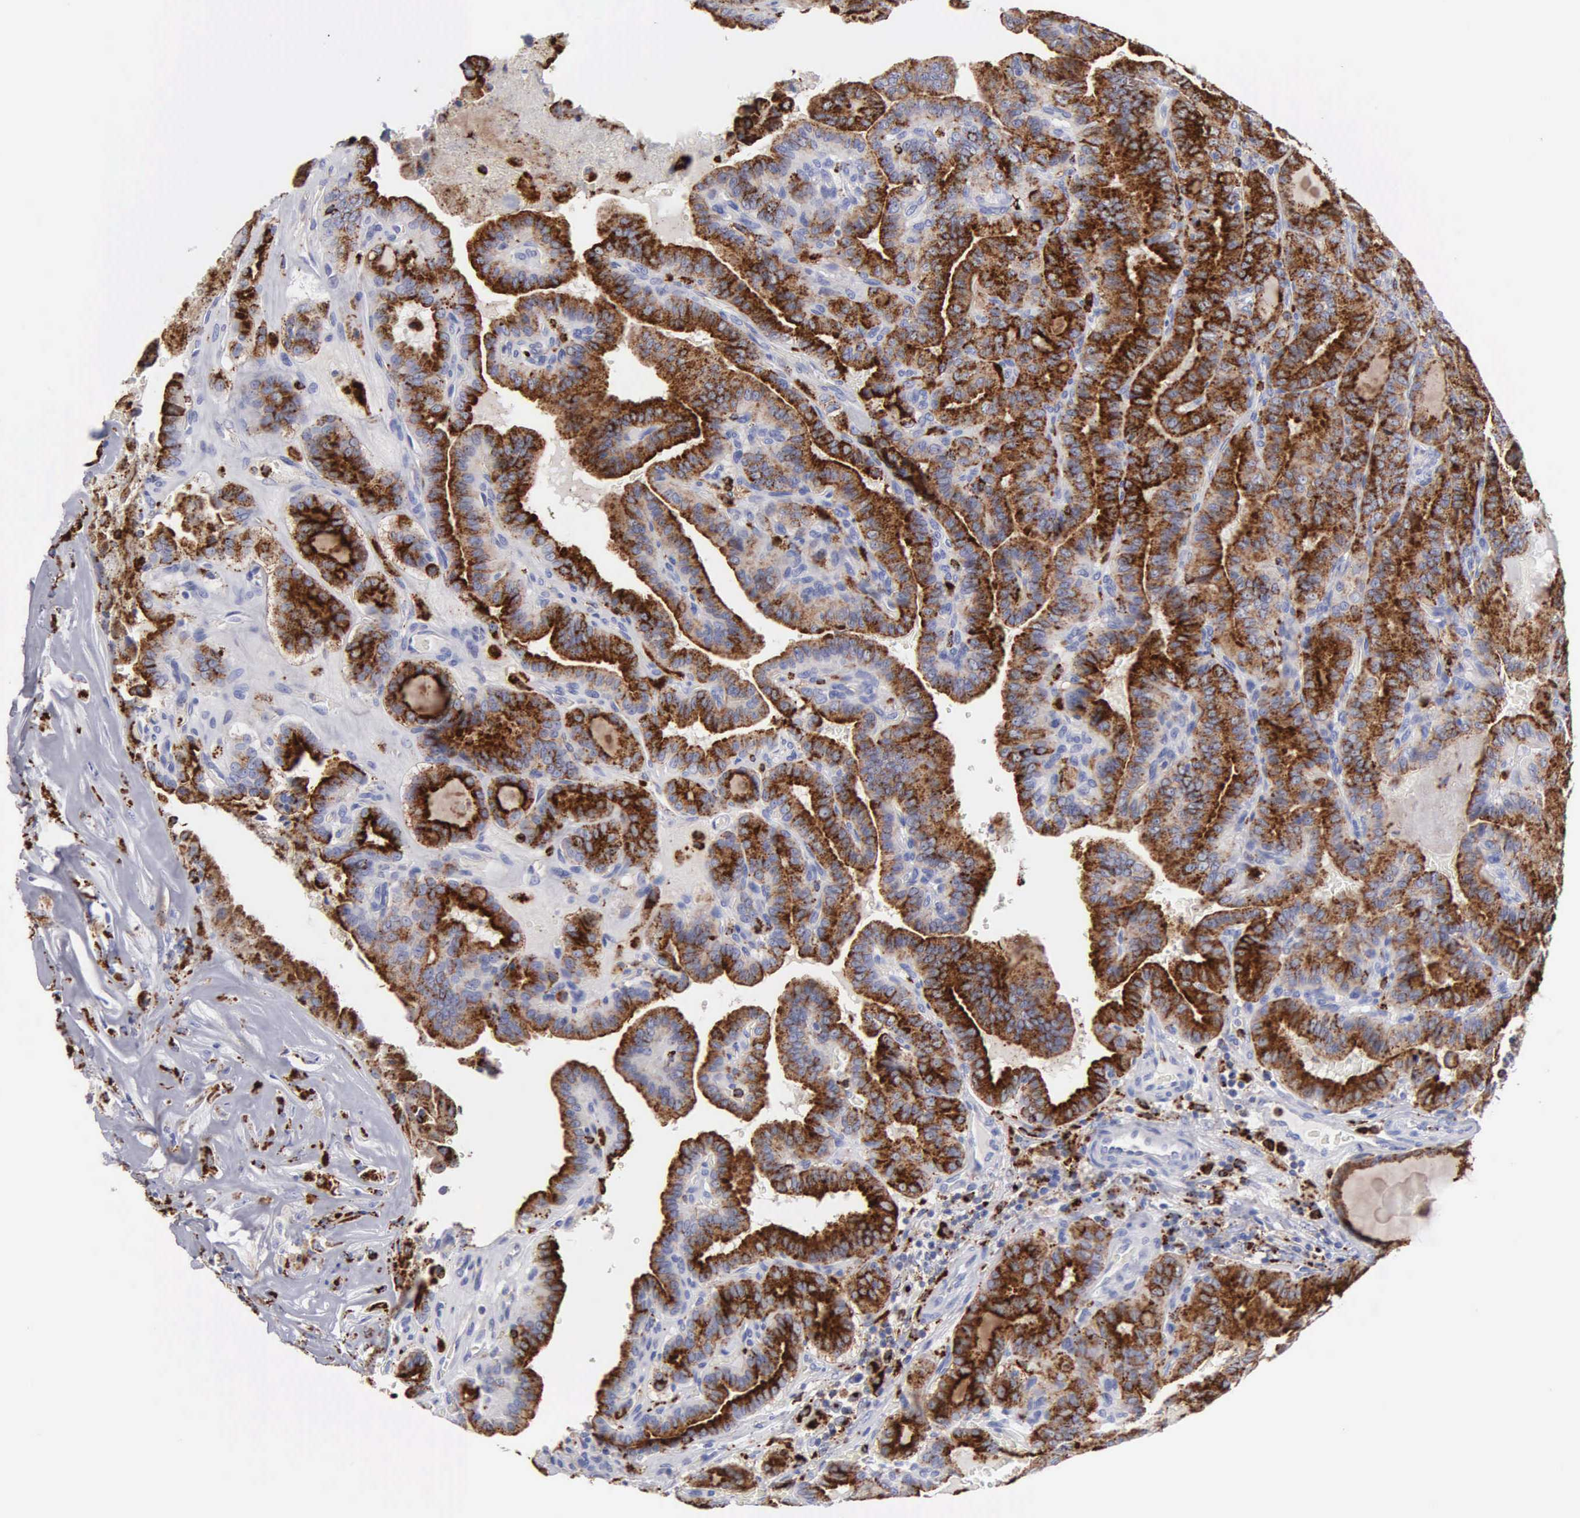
{"staining": {"intensity": "strong", "quantity": ">75%", "location": "cytoplasmic/membranous"}, "tissue": "thyroid cancer", "cell_type": "Tumor cells", "image_type": "cancer", "snomed": [{"axis": "morphology", "description": "Papillary adenocarcinoma, NOS"}, {"axis": "topography", "description": "Thyroid gland"}], "caption": "Papillary adenocarcinoma (thyroid) stained for a protein shows strong cytoplasmic/membranous positivity in tumor cells. (DAB IHC, brown staining for protein, blue staining for nuclei).", "gene": "CTSH", "patient": {"sex": "male", "age": 87}}